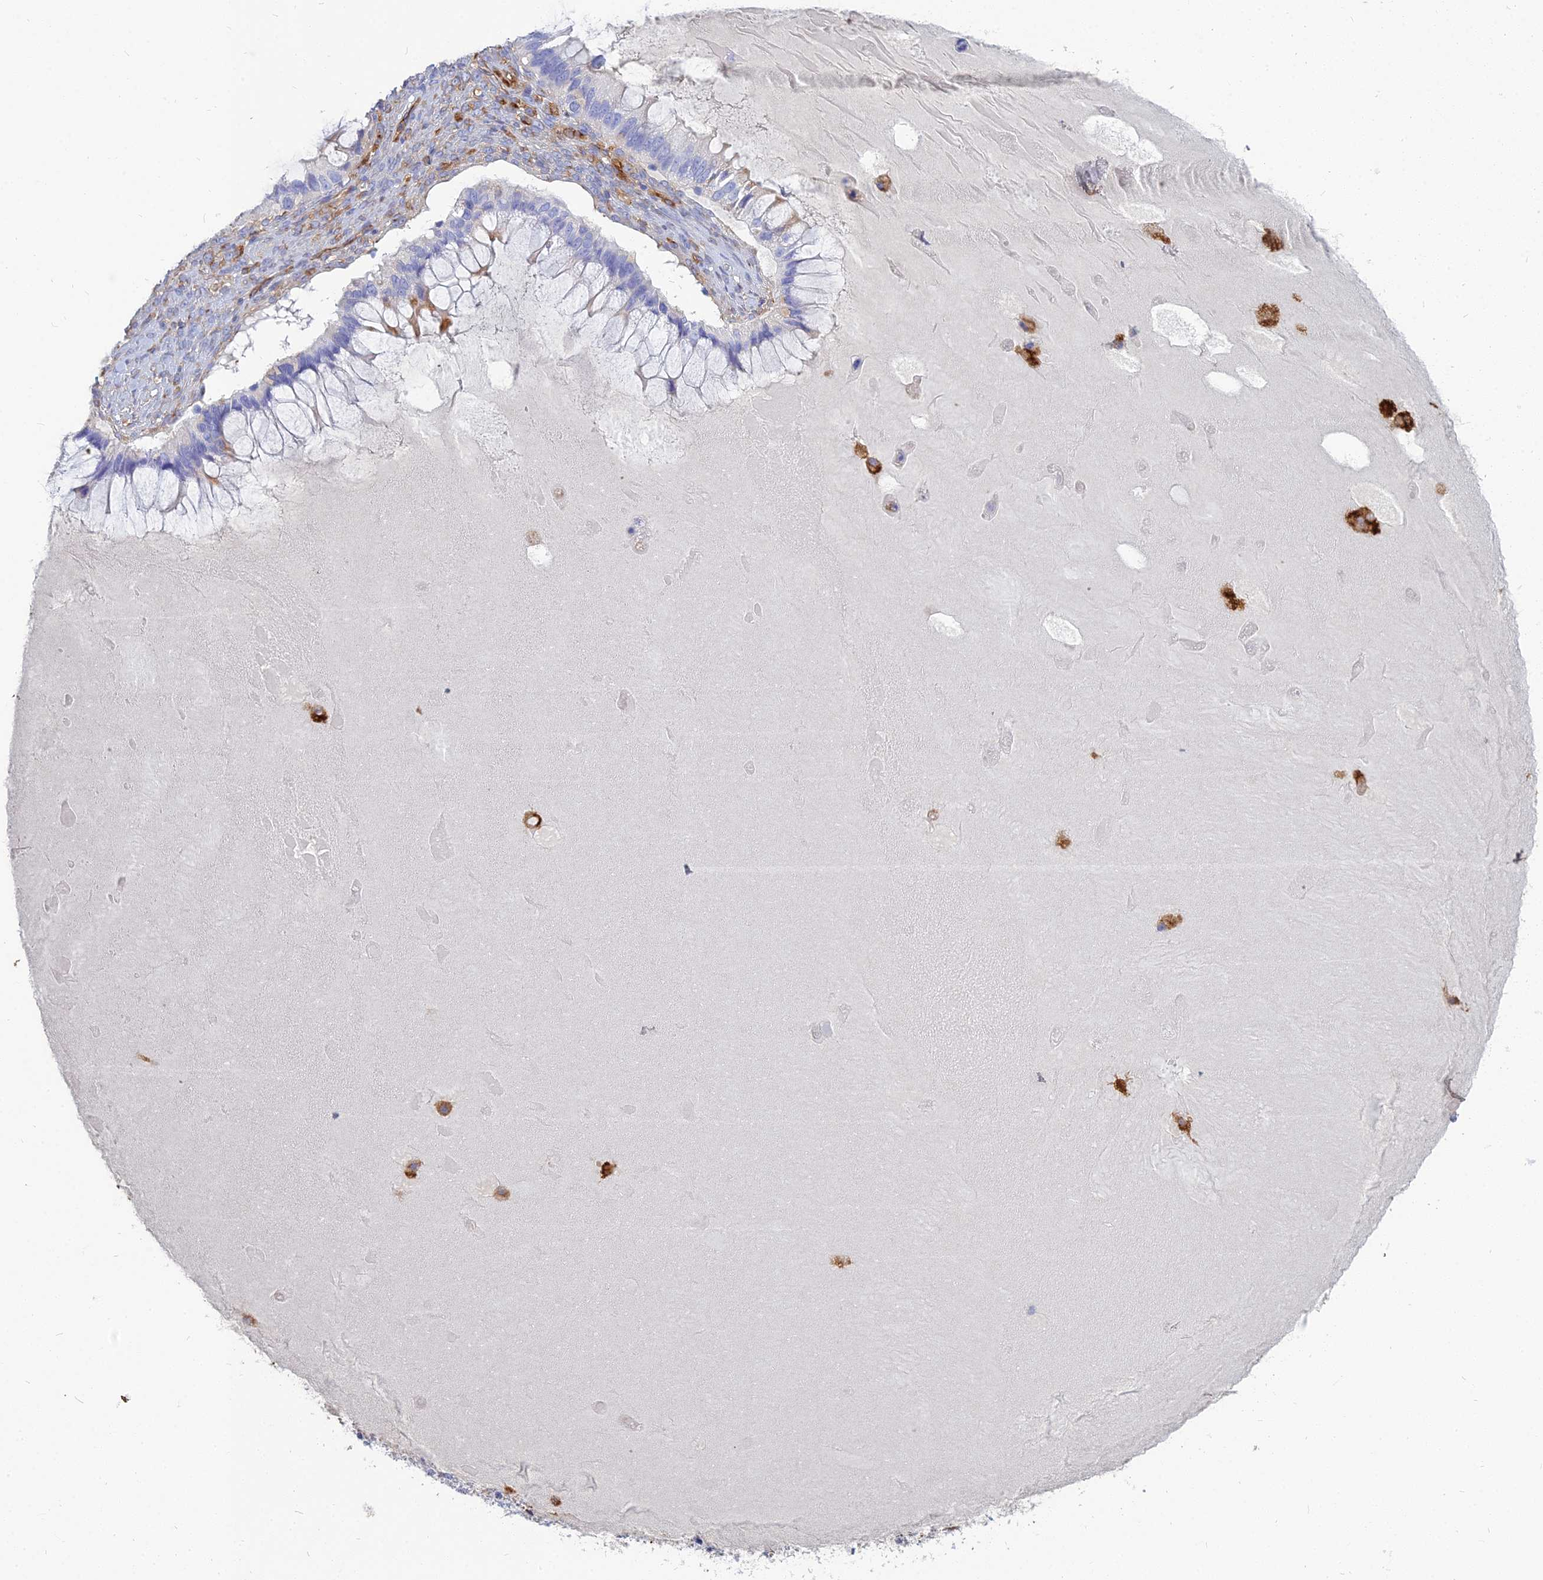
{"staining": {"intensity": "negative", "quantity": "none", "location": "none"}, "tissue": "ovarian cancer", "cell_type": "Tumor cells", "image_type": "cancer", "snomed": [{"axis": "morphology", "description": "Cystadenocarcinoma, mucinous, NOS"}, {"axis": "topography", "description": "Ovary"}], "caption": "This micrograph is of mucinous cystadenocarcinoma (ovarian) stained with immunohistochemistry (IHC) to label a protein in brown with the nuclei are counter-stained blue. There is no positivity in tumor cells. Brightfield microscopy of immunohistochemistry stained with DAB (brown) and hematoxylin (blue), captured at high magnification.", "gene": "VAT1", "patient": {"sex": "female", "age": 61}}